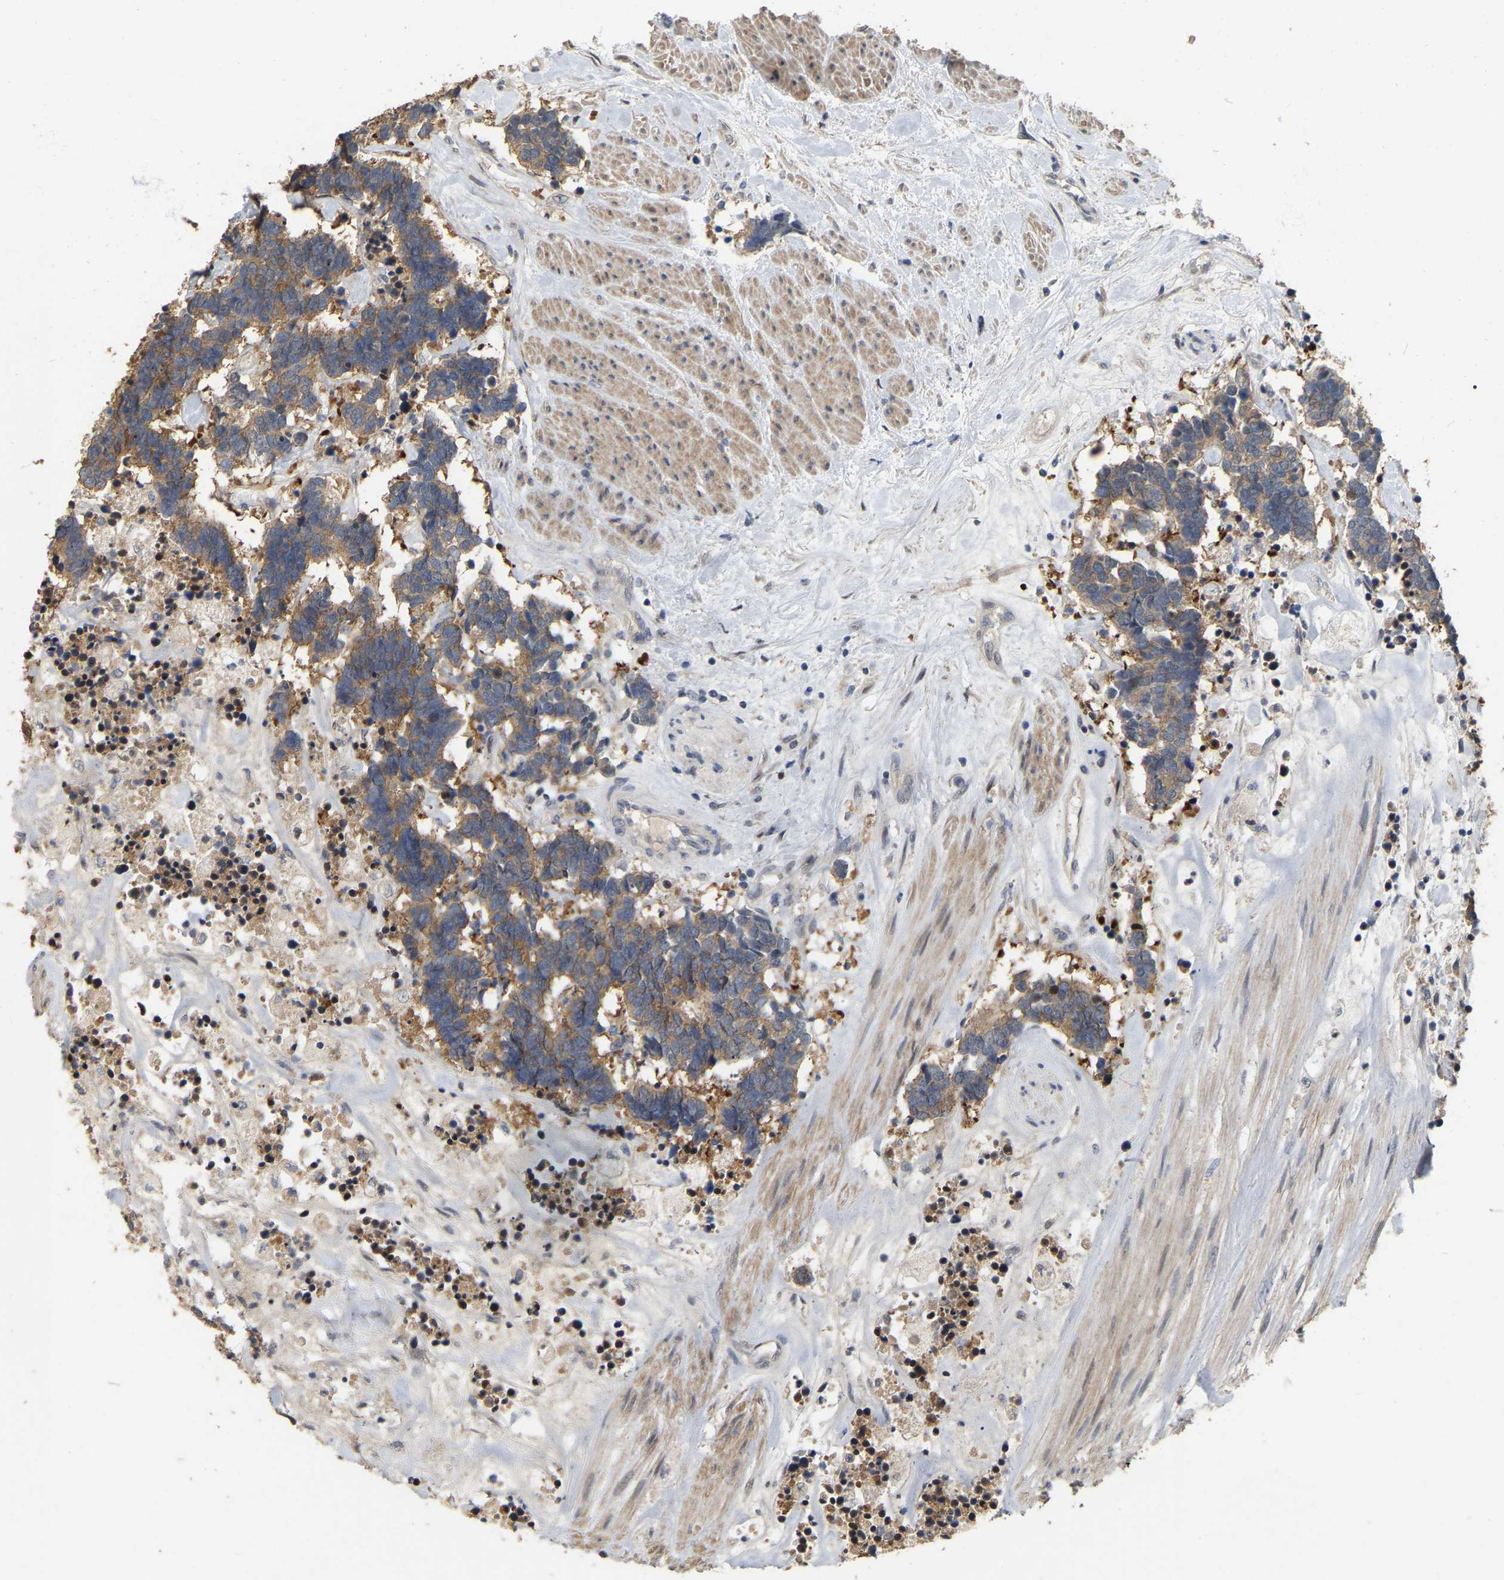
{"staining": {"intensity": "moderate", "quantity": ">75%", "location": "cytoplasmic/membranous"}, "tissue": "carcinoid", "cell_type": "Tumor cells", "image_type": "cancer", "snomed": [{"axis": "morphology", "description": "Carcinoma, NOS"}, {"axis": "morphology", "description": "Carcinoid, malignant, NOS"}, {"axis": "topography", "description": "Urinary bladder"}], "caption": "An immunohistochemistry micrograph of neoplastic tissue is shown. Protein staining in brown shows moderate cytoplasmic/membranous positivity in carcinoid within tumor cells.", "gene": "RUVBL1", "patient": {"sex": "male", "age": 57}}